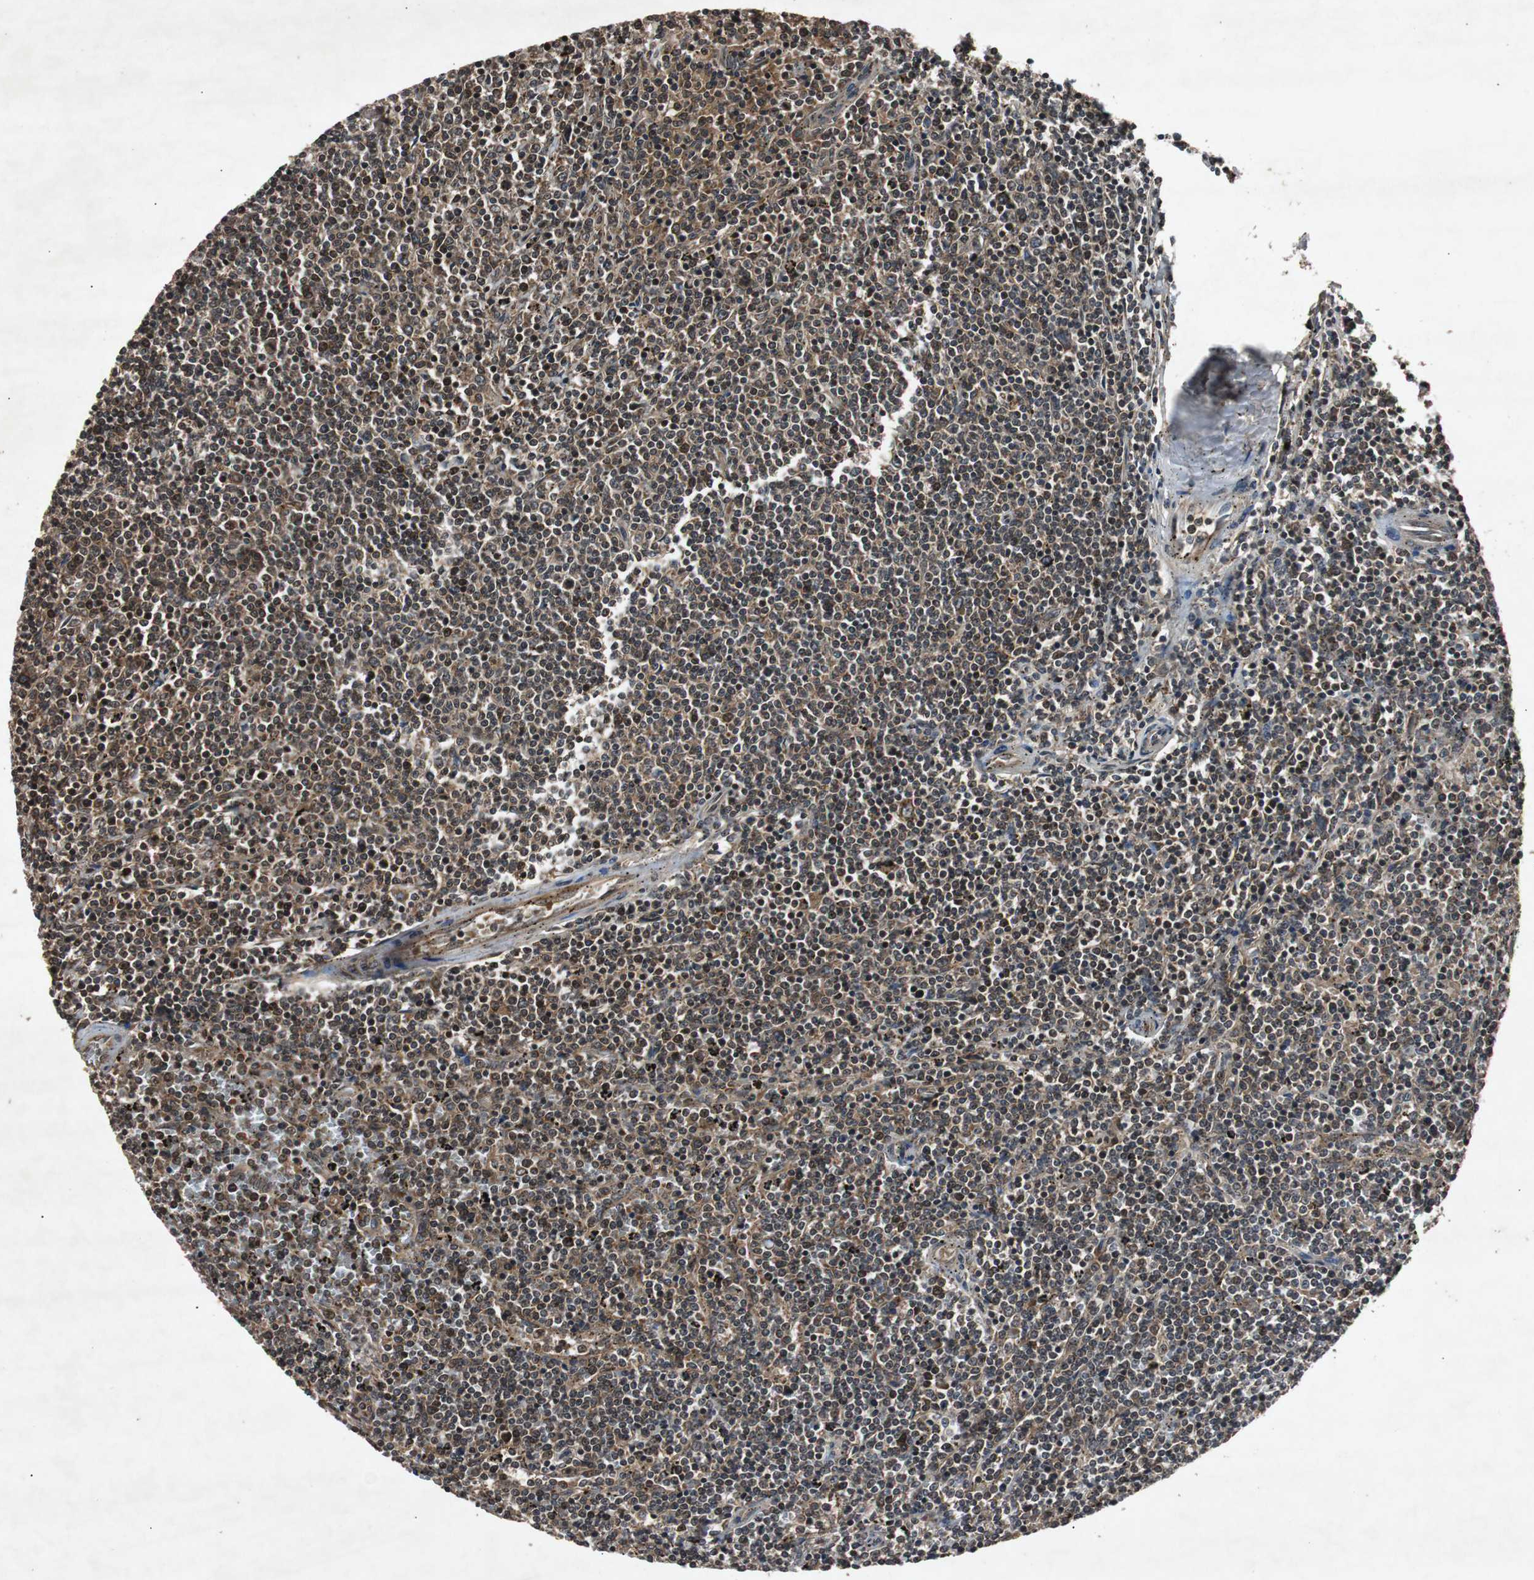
{"staining": {"intensity": "moderate", "quantity": "<25%", "location": "cytoplasmic/membranous,nuclear"}, "tissue": "lymphoma", "cell_type": "Tumor cells", "image_type": "cancer", "snomed": [{"axis": "morphology", "description": "Malignant lymphoma, non-Hodgkin's type, Low grade"}, {"axis": "topography", "description": "Spleen"}], "caption": "This photomicrograph shows low-grade malignant lymphoma, non-Hodgkin's type stained with immunohistochemistry to label a protein in brown. The cytoplasmic/membranous and nuclear of tumor cells show moderate positivity for the protein. Nuclei are counter-stained blue.", "gene": "SLIT2", "patient": {"sex": "female", "age": 50}}